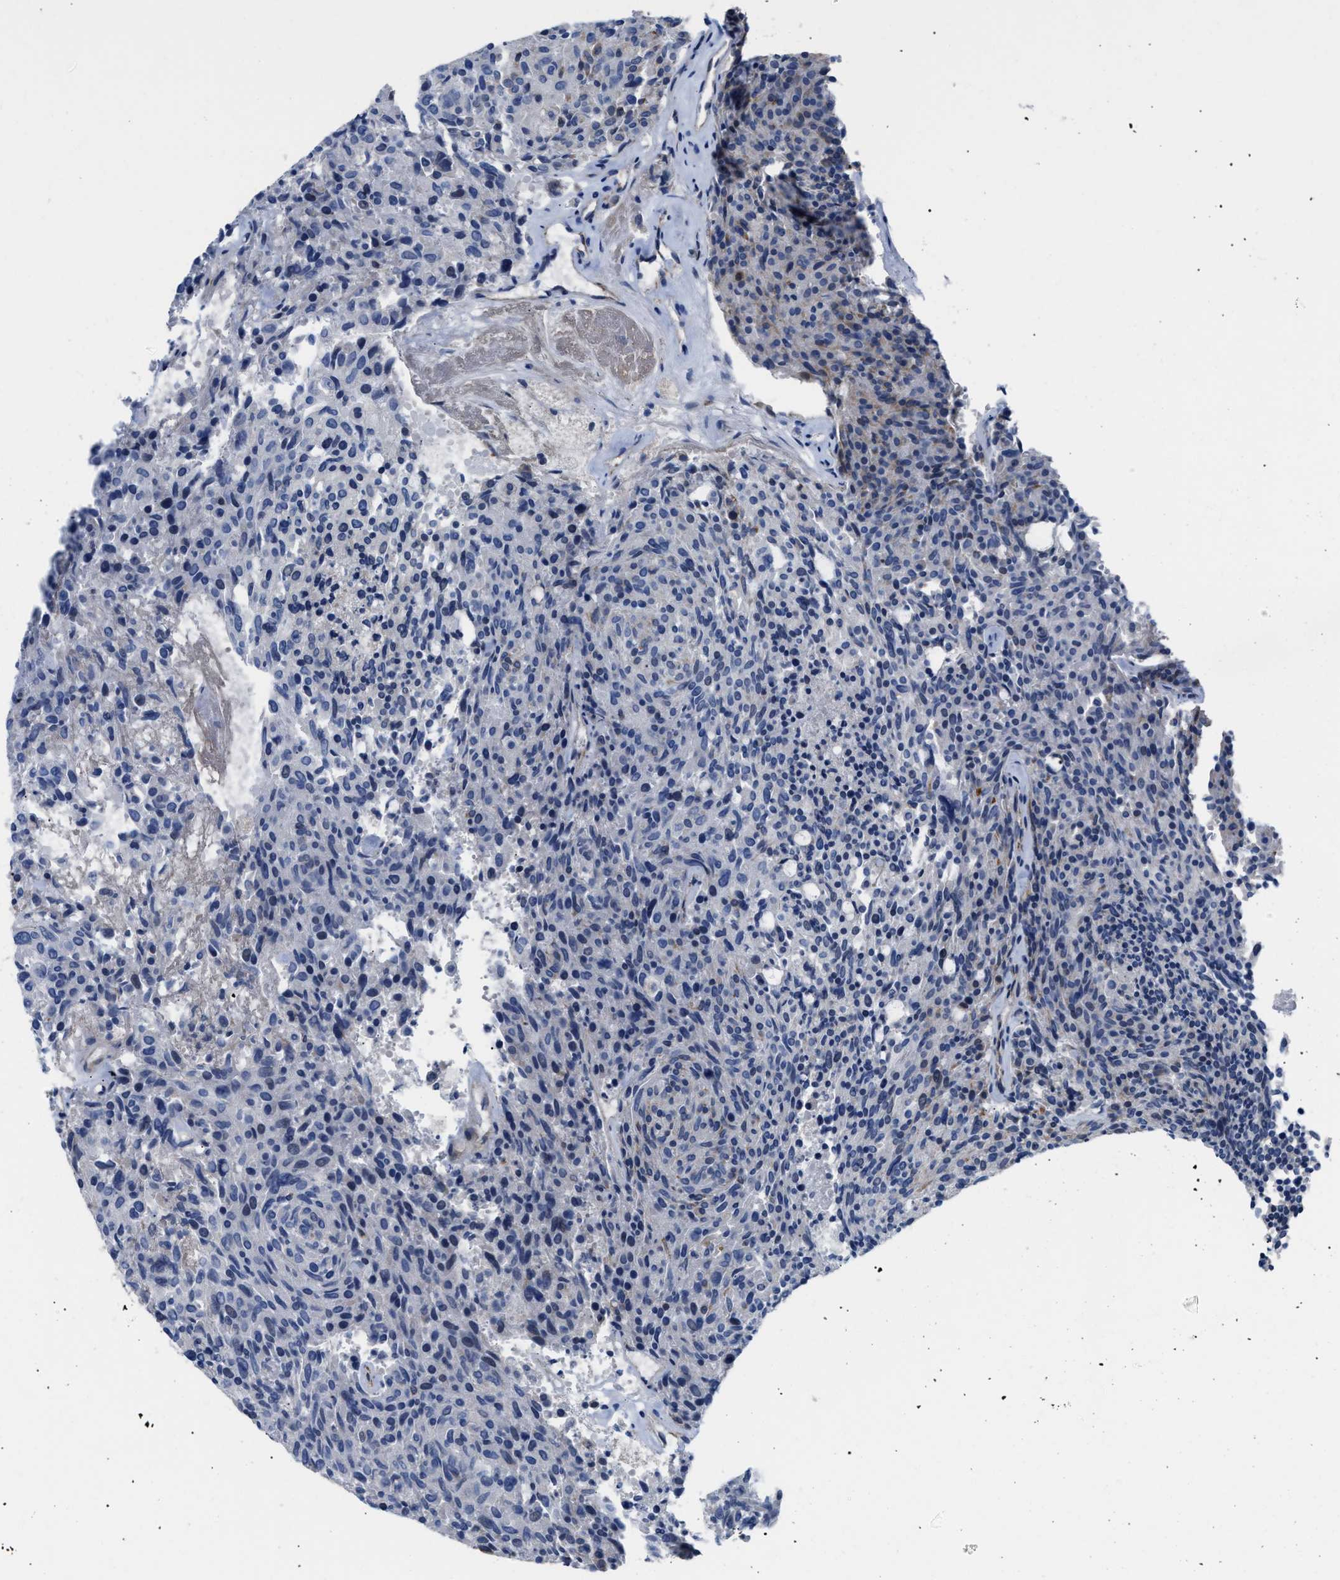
{"staining": {"intensity": "negative", "quantity": "none", "location": "none"}, "tissue": "carcinoid", "cell_type": "Tumor cells", "image_type": "cancer", "snomed": [{"axis": "morphology", "description": "Carcinoid, malignant, NOS"}, {"axis": "topography", "description": "Pancreas"}], "caption": "Immunohistochemistry of carcinoid exhibits no positivity in tumor cells.", "gene": "TFPI", "patient": {"sex": "female", "age": 54}}